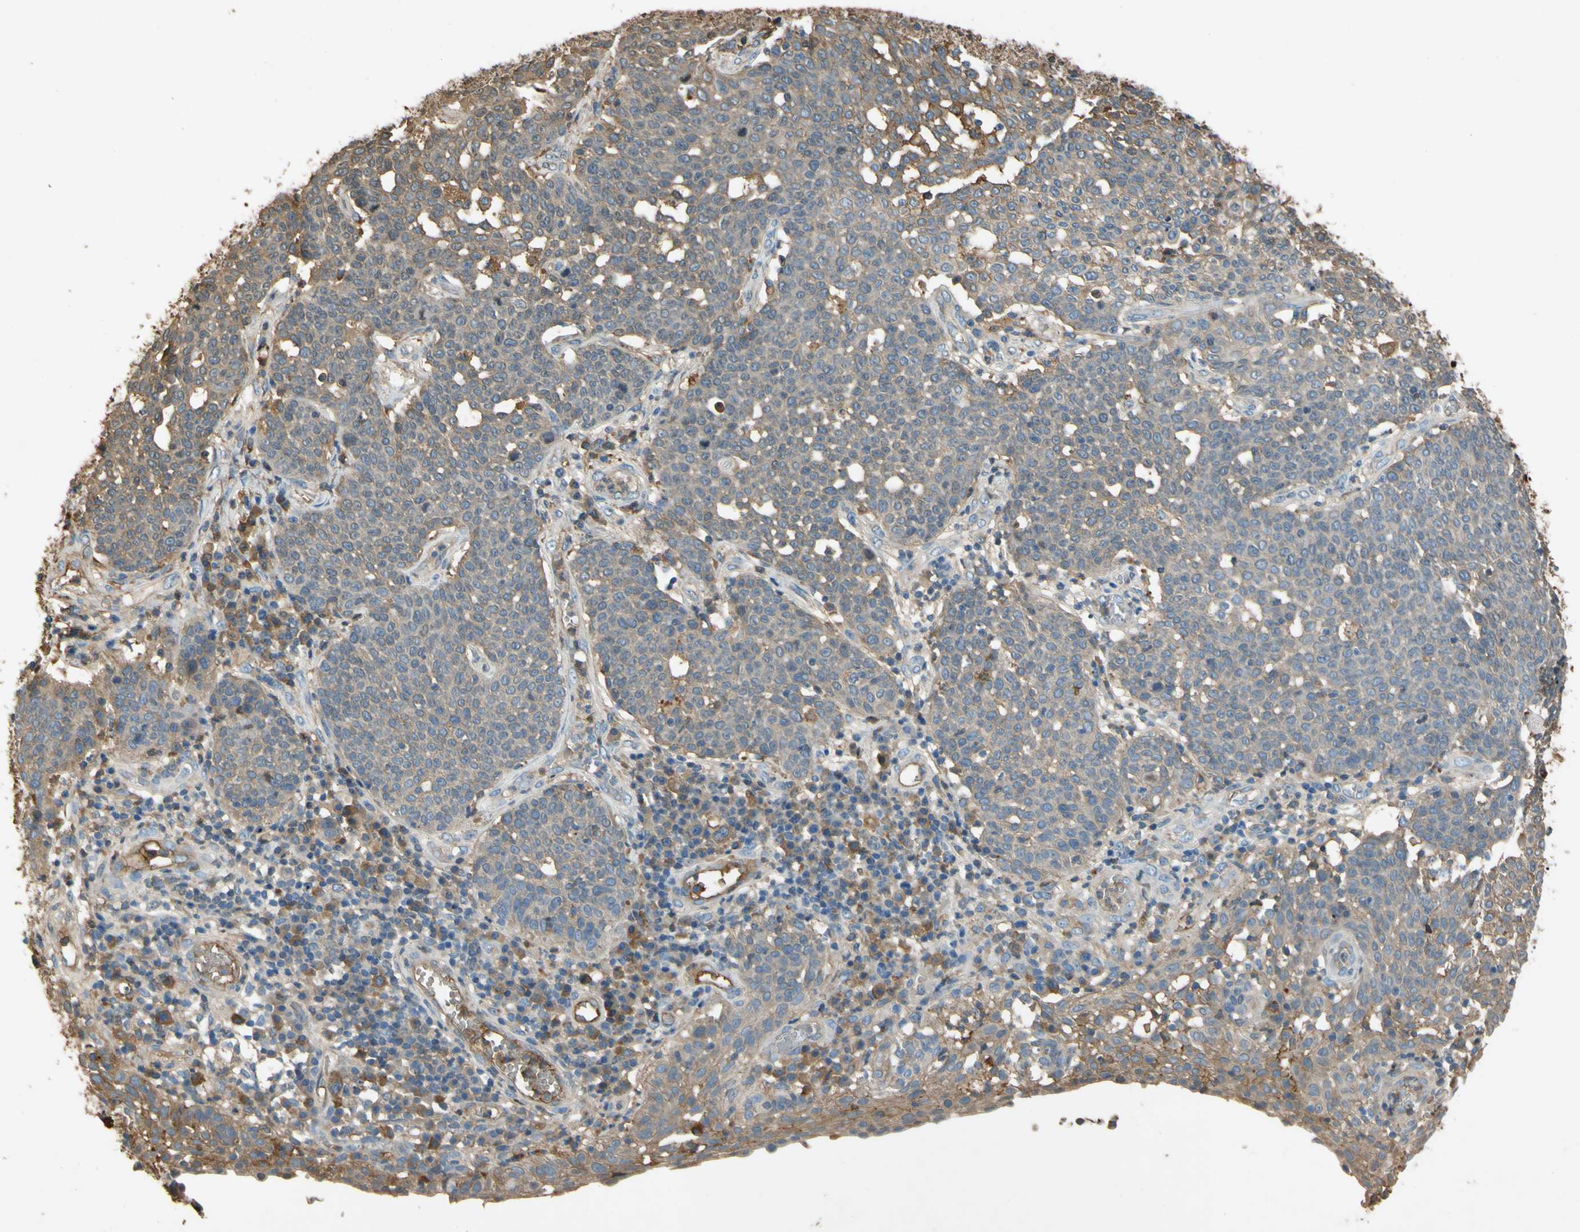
{"staining": {"intensity": "moderate", "quantity": "25%-75%", "location": "cytoplasmic/membranous"}, "tissue": "cervical cancer", "cell_type": "Tumor cells", "image_type": "cancer", "snomed": [{"axis": "morphology", "description": "Squamous cell carcinoma, NOS"}, {"axis": "topography", "description": "Cervix"}], "caption": "A histopathology image showing moderate cytoplasmic/membranous expression in approximately 25%-75% of tumor cells in cervical squamous cell carcinoma, as visualized by brown immunohistochemical staining.", "gene": "TIMP2", "patient": {"sex": "female", "age": 34}}